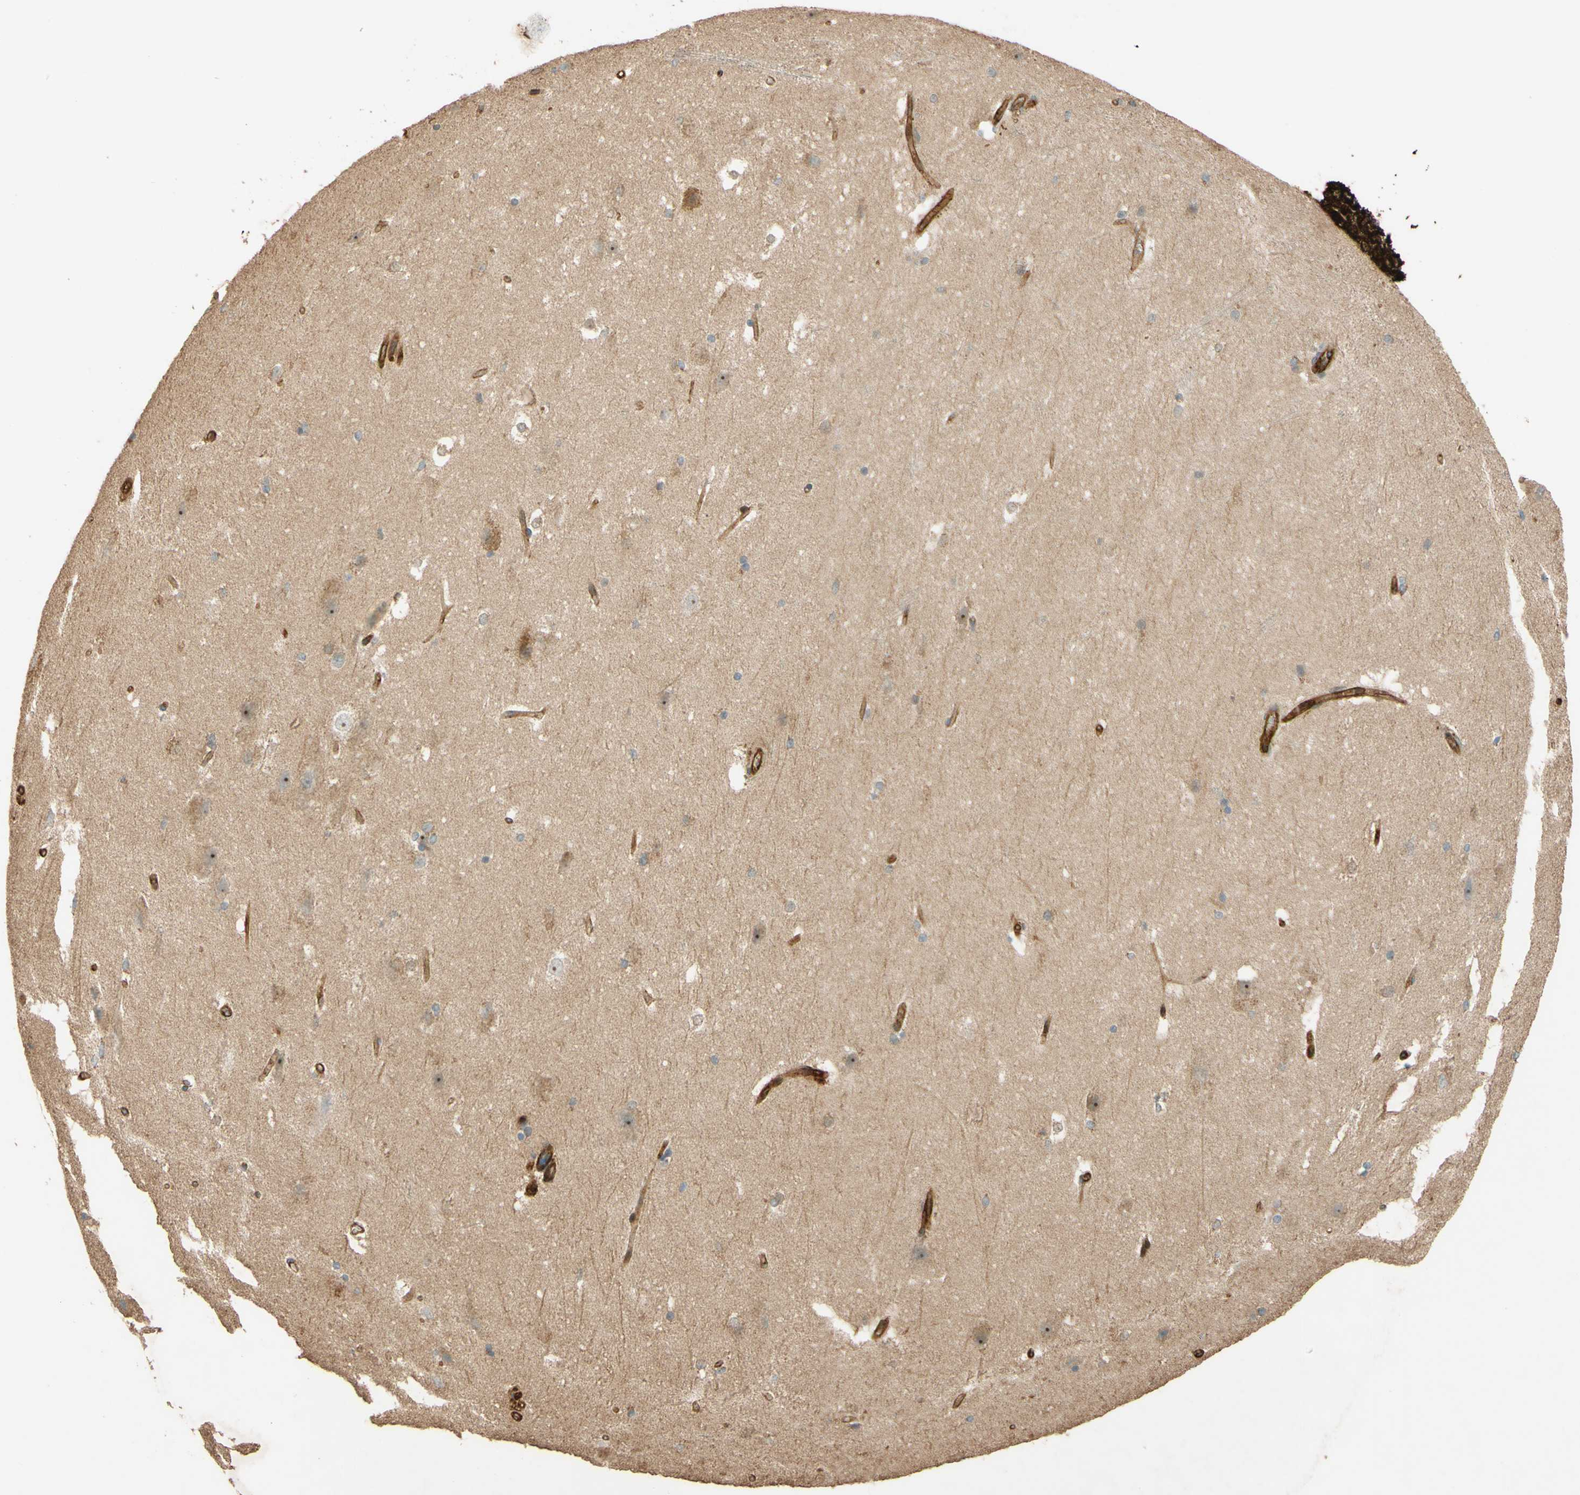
{"staining": {"intensity": "strong", "quantity": "<25%", "location": "cytoplasmic/membranous"}, "tissue": "hippocampus", "cell_type": "Glial cells", "image_type": "normal", "snomed": [{"axis": "morphology", "description": "Normal tissue, NOS"}, {"axis": "topography", "description": "Hippocampus"}], "caption": "Immunohistochemical staining of normal human hippocampus displays medium levels of strong cytoplasmic/membranous expression in about <25% of glial cells.", "gene": "ADAM17", "patient": {"sex": "female", "age": 19}}